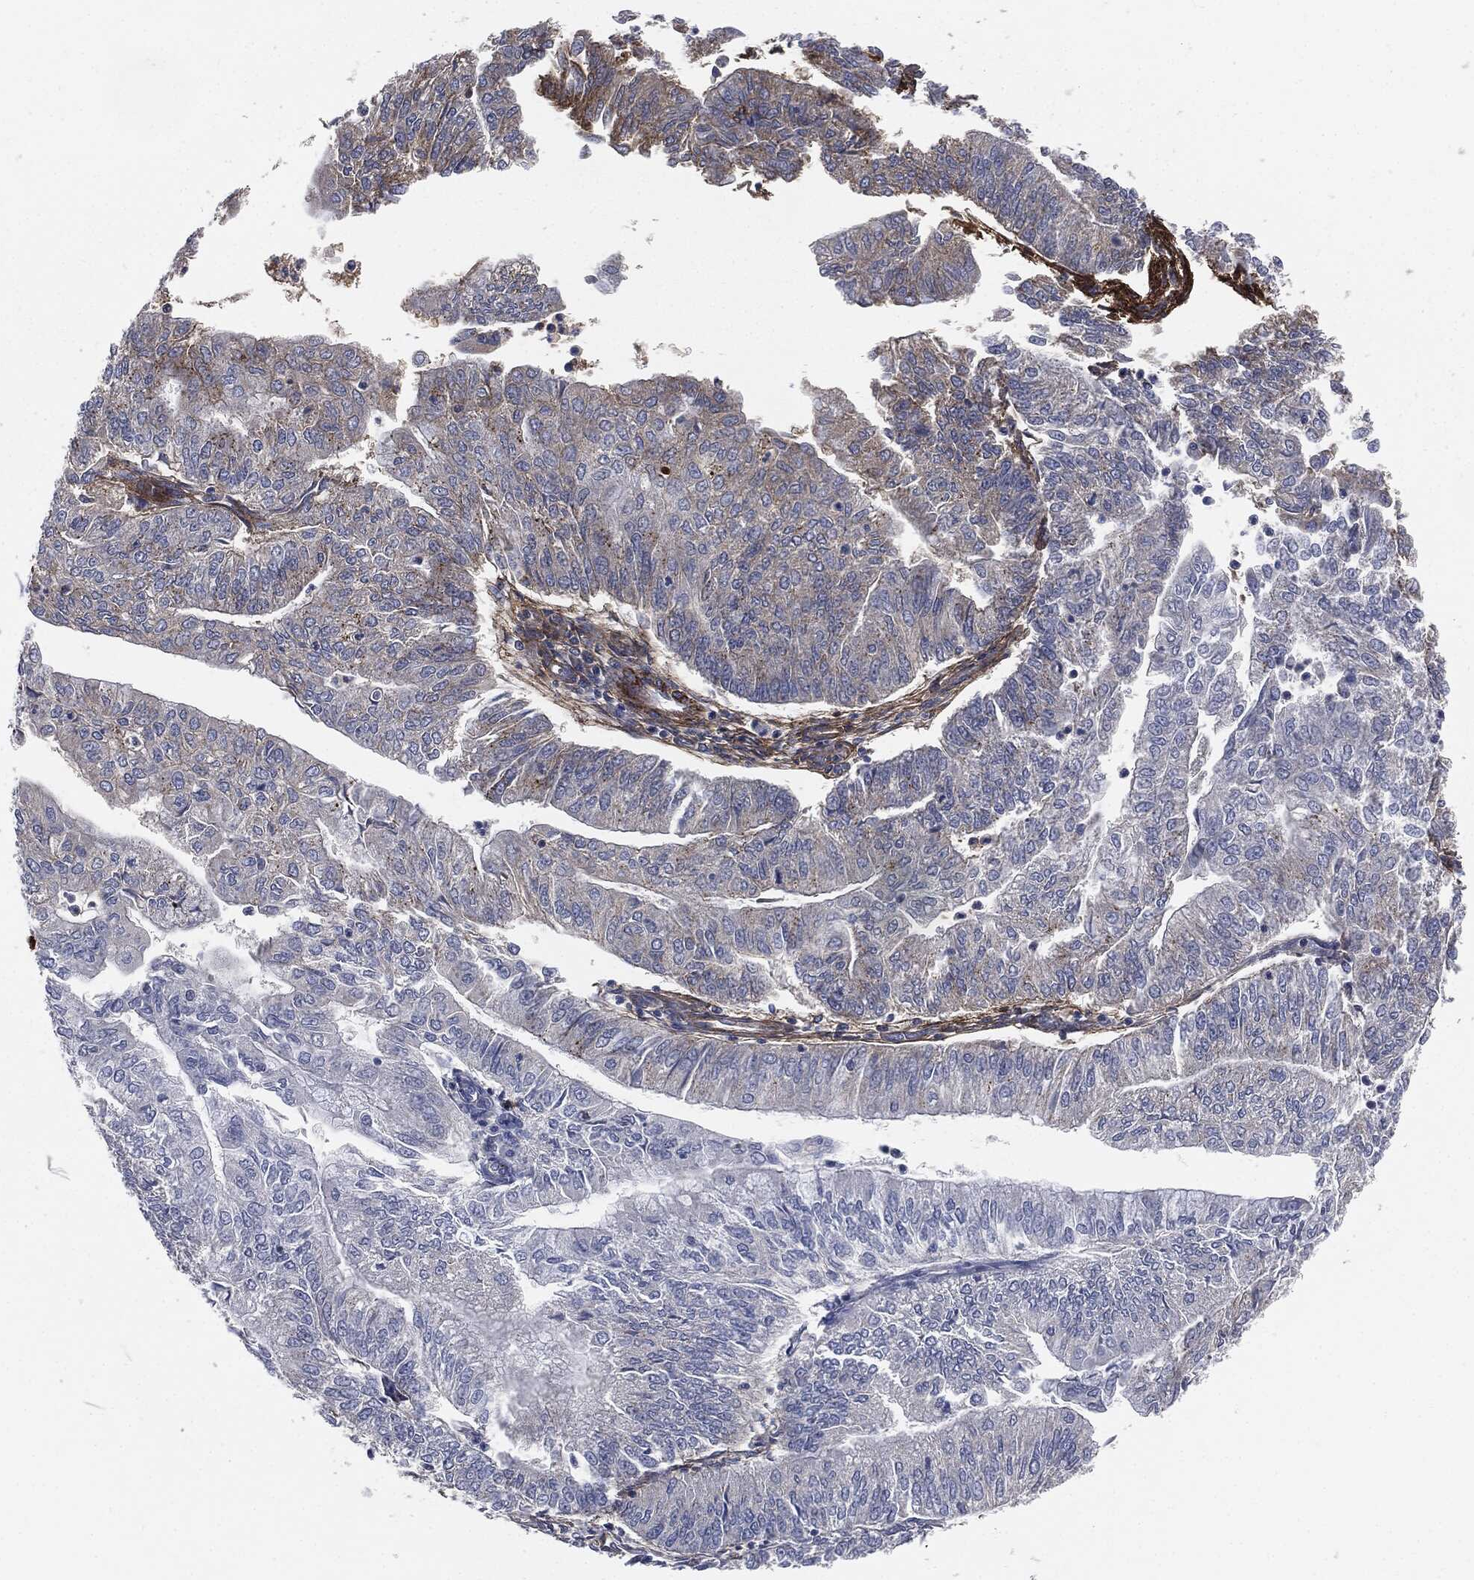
{"staining": {"intensity": "strong", "quantity": "<25%", "location": "cytoplasmic/membranous"}, "tissue": "endometrial cancer", "cell_type": "Tumor cells", "image_type": "cancer", "snomed": [{"axis": "morphology", "description": "Adenocarcinoma, NOS"}, {"axis": "topography", "description": "Endometrium"}], "caption": "Protein expression analysis of endometrial adenocarcinoma shows strong cytoplasmic/membranous expression in approximately <25% of tumor cells. The staining was performed using DAB to visualize the protein expression in brown, while the nuclei were stained in blue with hematoxylin (Magnification: 20x).", "gene": "APOB", "patient": {"sex": "female", "age": 59}}